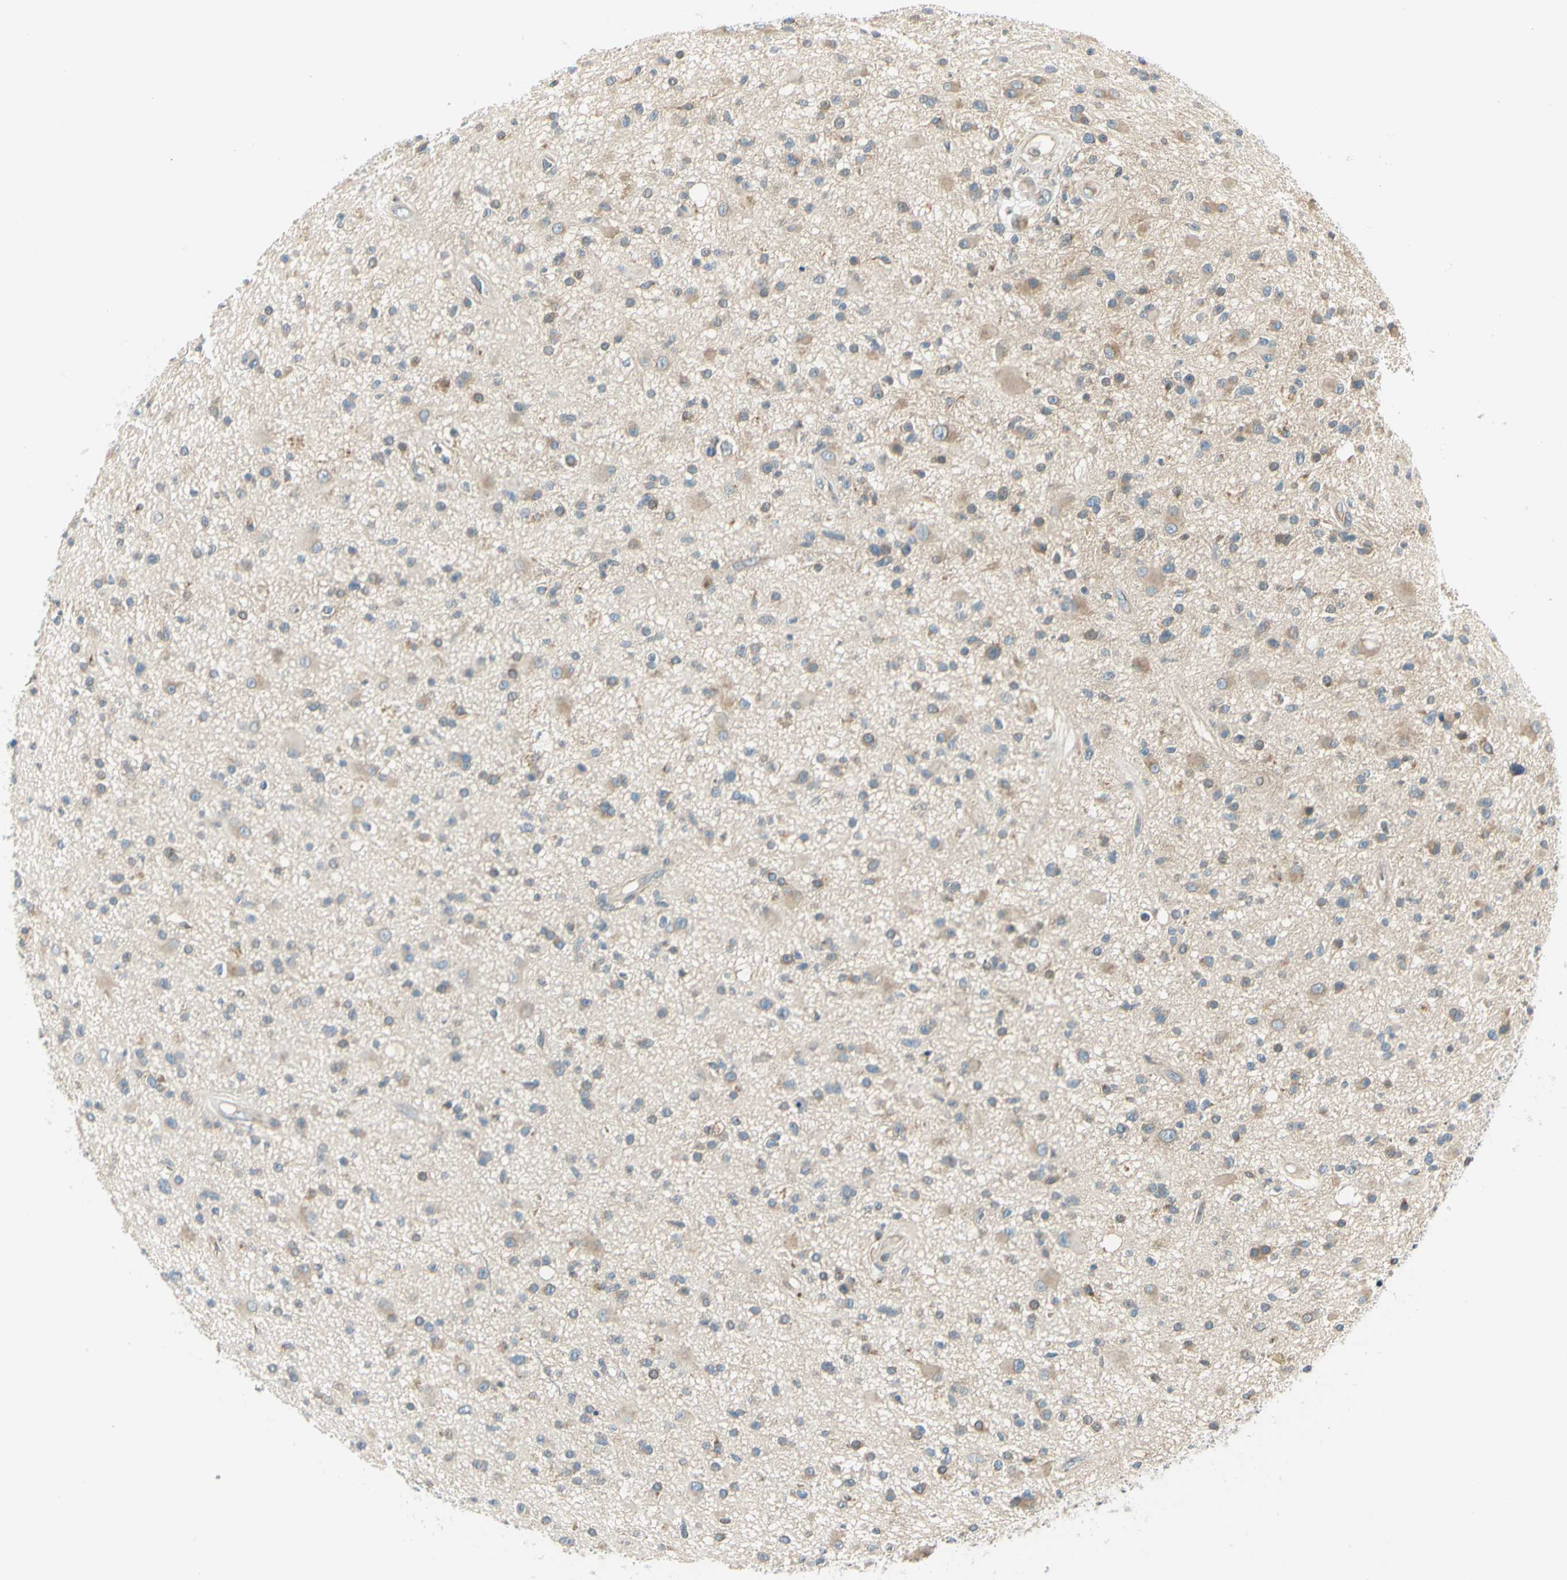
{"staining": {"intensity": "weak", "quantity": "<25%", "location": "cytoplasmic/membranous"}, "tissue": "glioma", "cell_type": "Tumor cells", "image_type": "cancer", "snomed": [{"axis": "morphology", "description": "Glioma, malignant, High grade"}, {"axis": "topography", "description": "Brain"}], "caption": "Photomicrograph shows no significant protein positivity in tumor cells of glioma. Nuclei are stained in blue.", "gene": "BNIP1", "patient": {"sex": "male", "age": 33}}